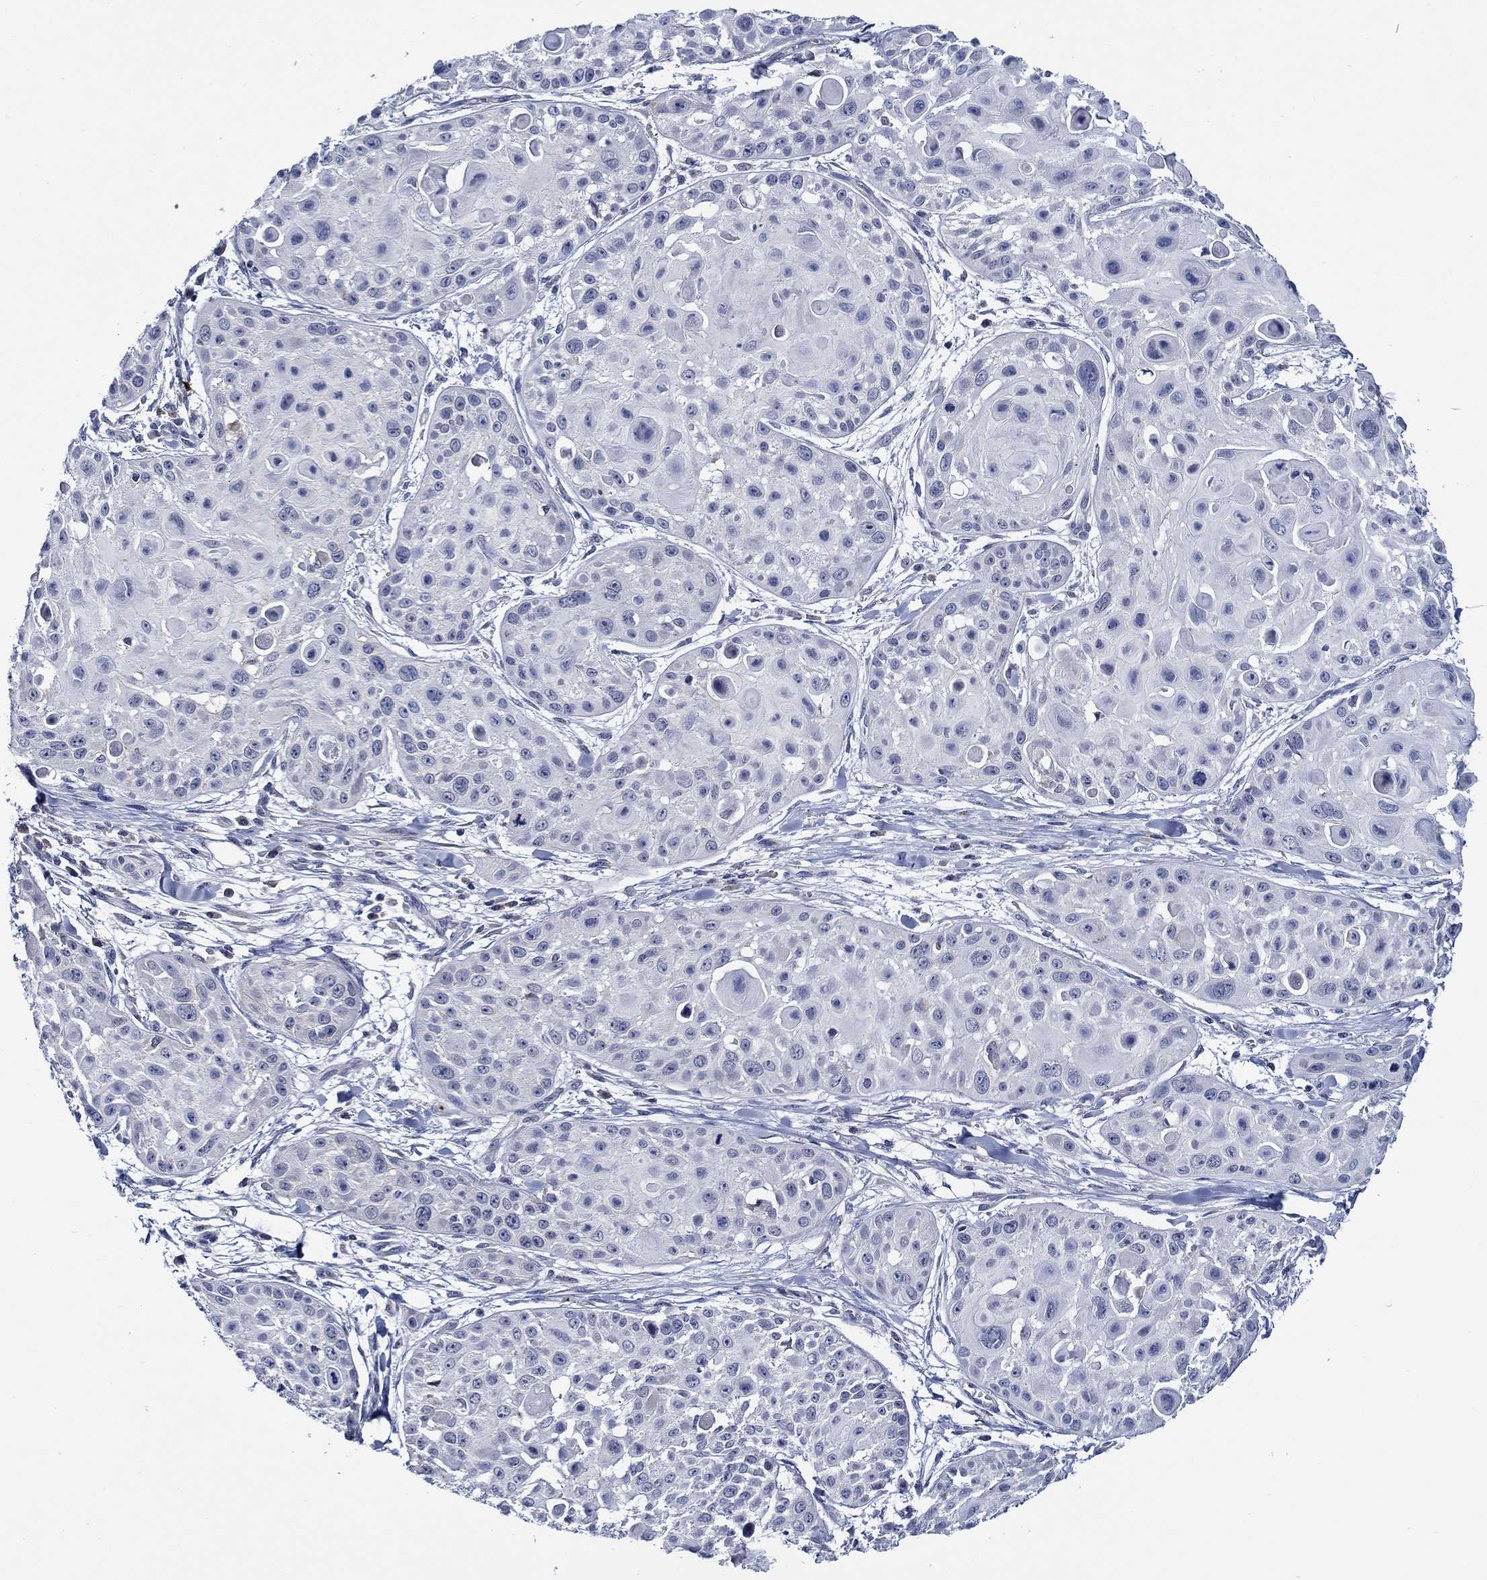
{"staining": {"intensity": "negative", "quantity": "none", "location": "none"}, "tissue": "skin cancer", "cell_type": "Tumor cells", "image_type": "cancer", "snomed": [{"axis": "morphology", "description": "Squamous cell carcinoma, NOS"}, {"axis": "topography", "description": "Skin"}, {"axis": "topography", "description": "Anal"}], "caption": "Immunohistochemistry (IHC) histopathology image of neoplastic tissue: skin cancer stained with DAB (3,3'-diaminobenzidine) shows no significant protein staining in tumor cells. (DAB (3,3'-diaminobenzidine) immunohistochemistry, high magnification).", "gene": "ALOX12", "patient": {"sex": "female", "age": 75}}